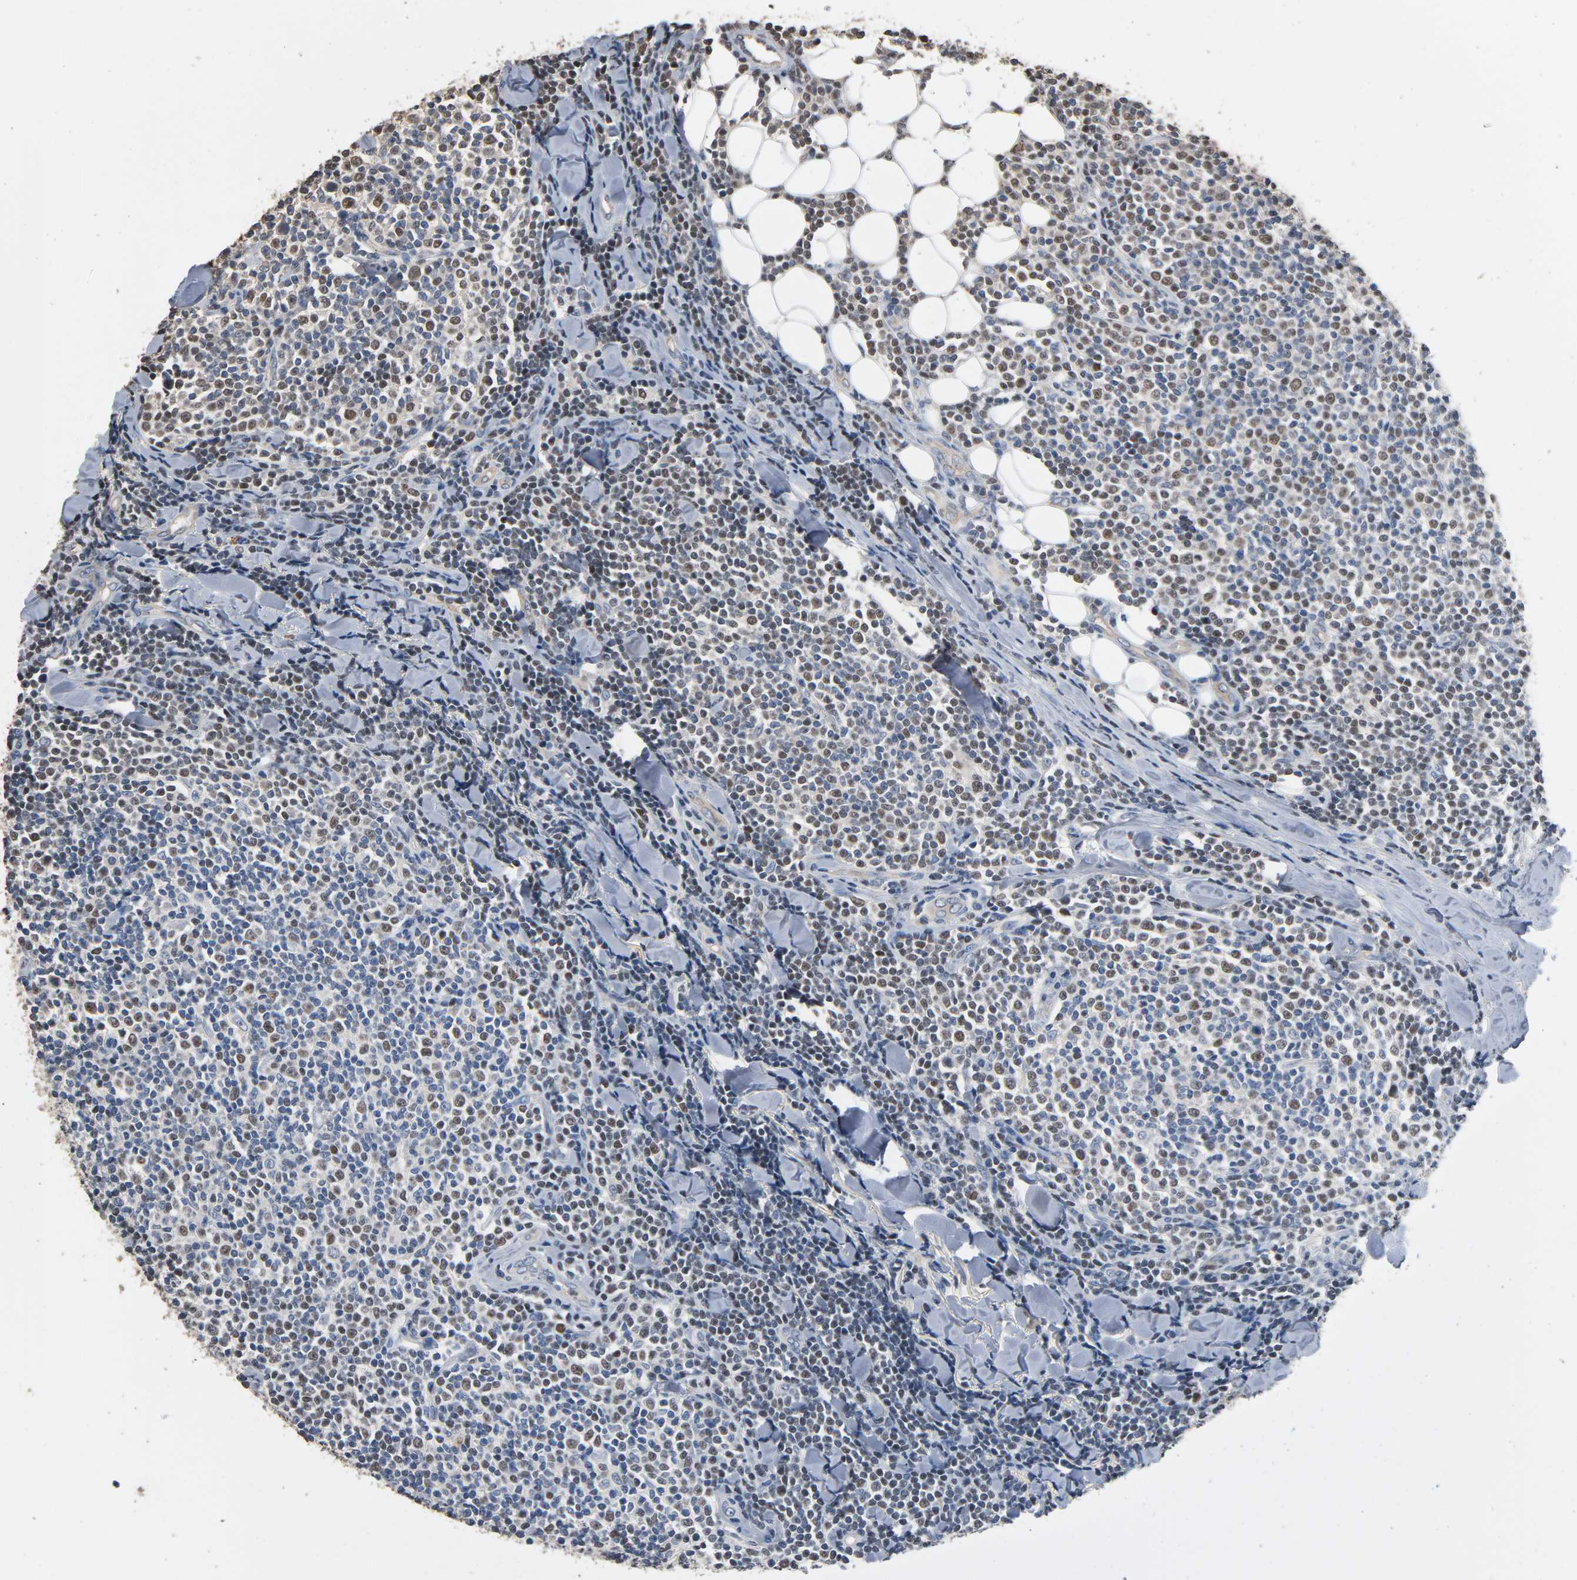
{"staining": {"intensity": "moderate", "quantity": "25%-75%", "location": "nuclear"}, "tissue": "lymphoma", "cell_type": "Tumor cells", "image_type": "cancer", "snomed": [{"axis": "morphology", "description": "Malignant lymphoma, non-Hodgkin's type, Low grade"}, {"axis": "topography", "description": "Soft tissue"}], "caption": "Immunohistochemical staining of human lymphoma exhibits moderate nuclear protein positivity in approximately 25%-75% of tumor cells.", "gene": "SOX6", "patient": {"sex": "male", "age": 92}}